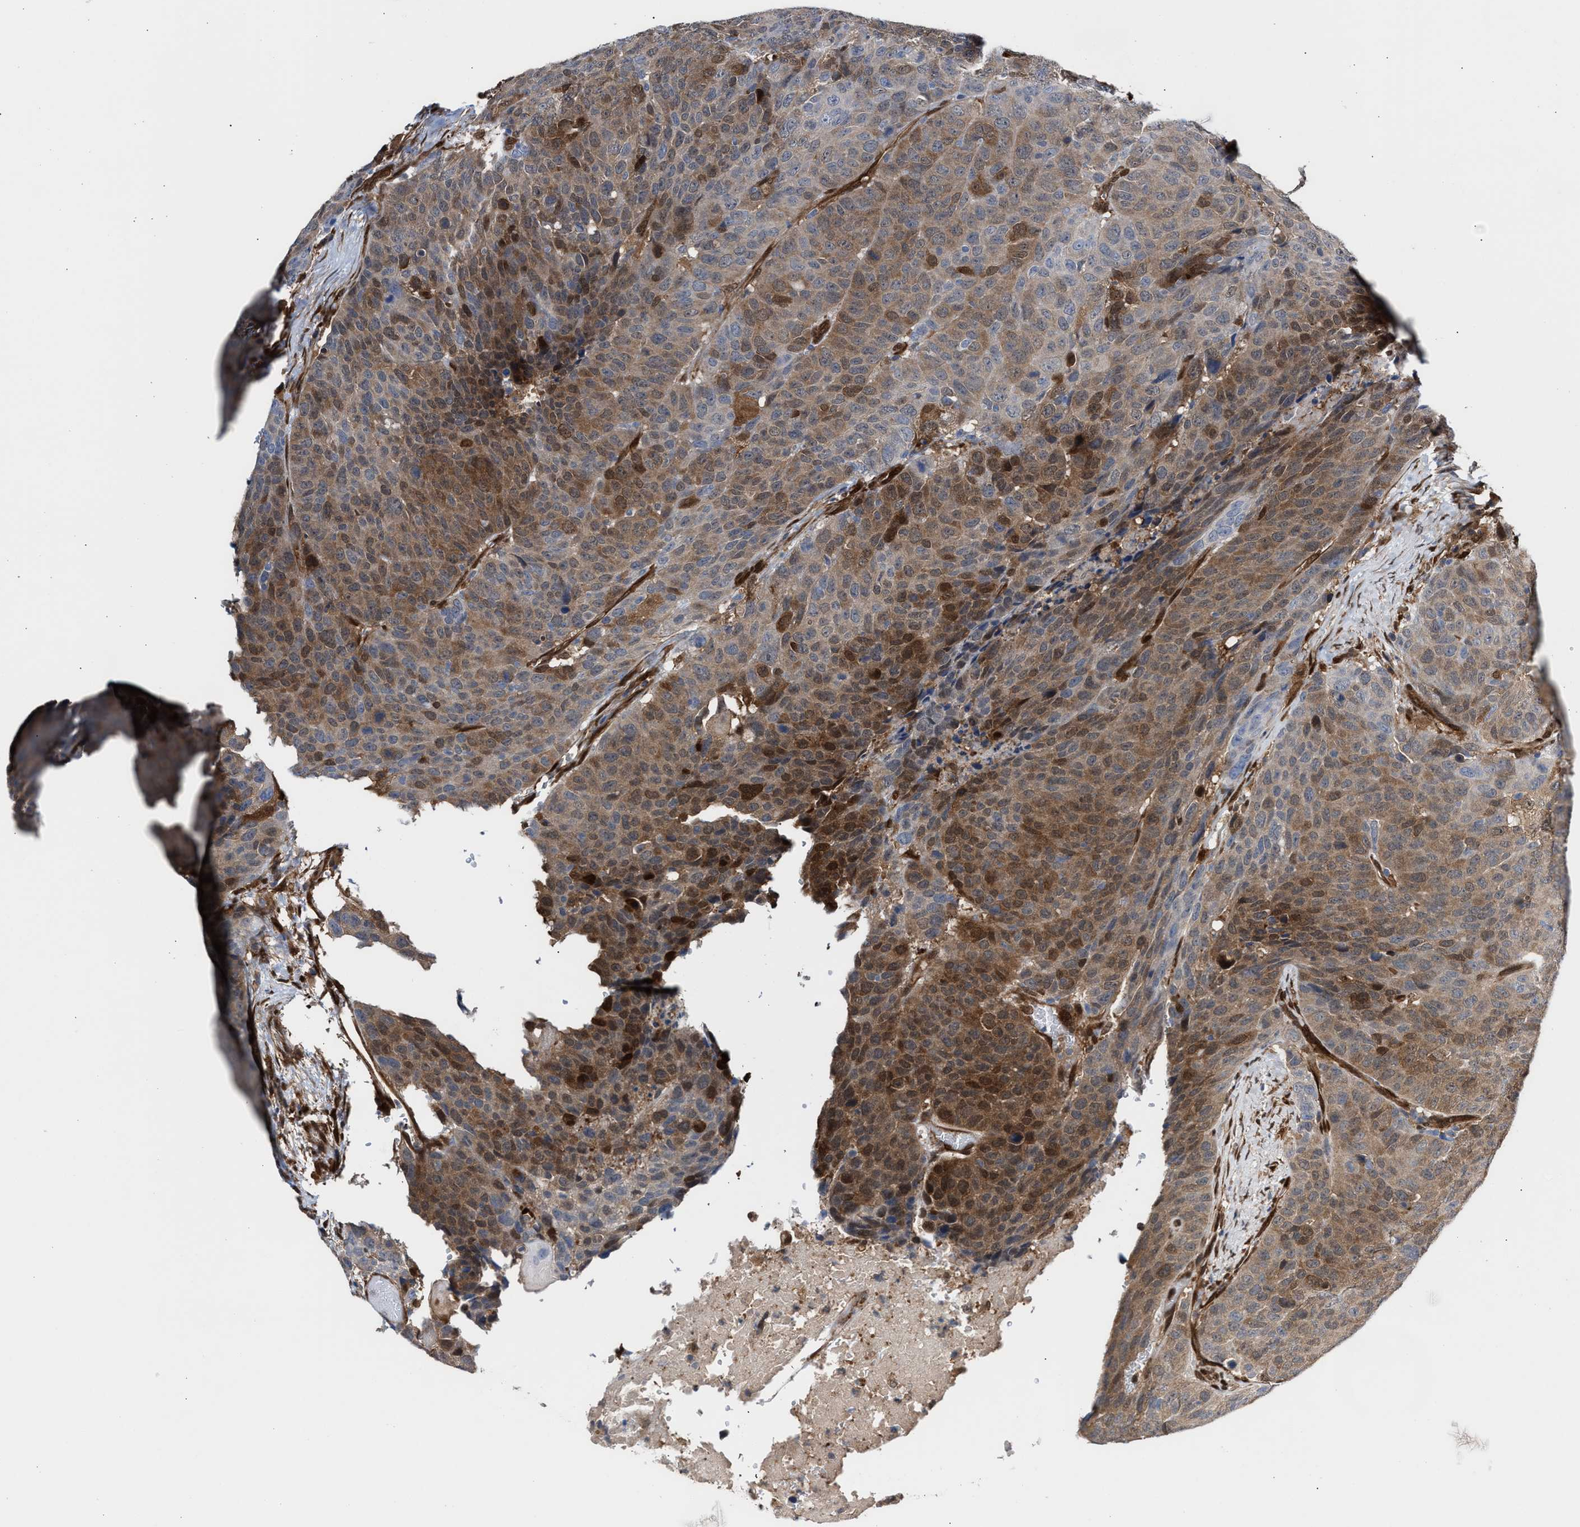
{"staining": {"intensity": "moderate", "quantity": "25%-75%", "location": "cytoplasmic/membranous,nuclear"}, "tissue": "head and neck cancer", "cell_type": "Tumor cells", "image_type": "cancer", "snomed": [{"axis": "morphology", "description": "Squamous cell carcinoma, NOS"}, {"axis": "topography", "description": "Head-Neck"}], "caption": "Squamous cell carcinoma (head and neck) stained with DAB immunohistochemistry displays medium levels of moderate cytoplasmic/membranous and nuclear staining in about 25%-75% of tumor cells.", "gene": "TP53I3", "patient": {"sex": "male", "age": 66}}